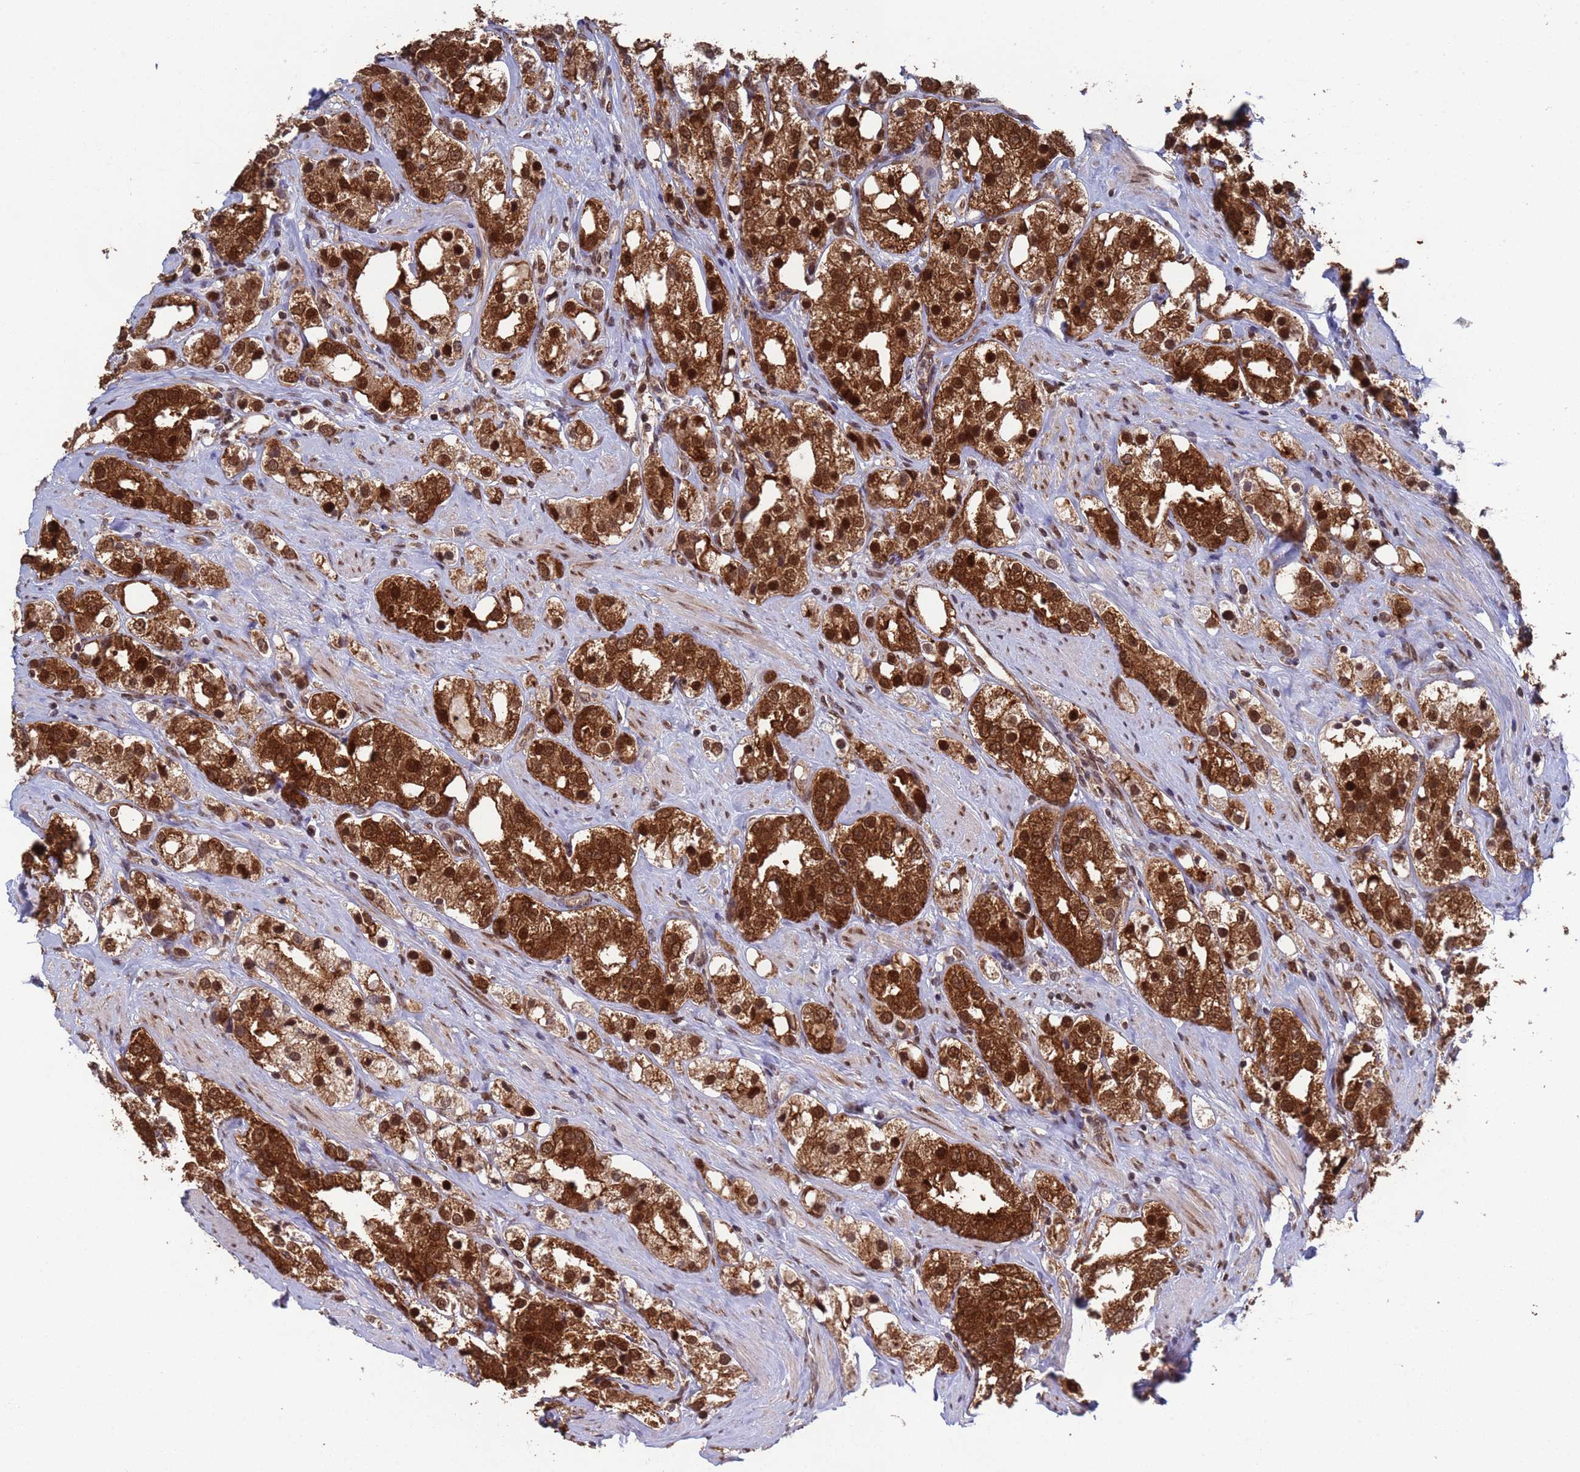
{"staining": {"intensity": "strong", "quantity": ">75%", "location": "cytoplasmic/membranous,nuclear"}, "tissue": "prostate cancer", "cell_type": "Tumor cells", "image_type": "cancer", "snomed": [{"axis": "morphology", "description": "Adenocarcinoma, NOS"}, {"axis": "topography", "description": "Prostate"}], "caption": "Immunohistochemical staining of human adenocarcinoma (prostate) reveals high levels of strong cytoplasmic/membranous and nuclear expression in approximately >75% of tumor cells.", "gene": "FUBP3", "patient": {"sex": "male", "age": 79}}